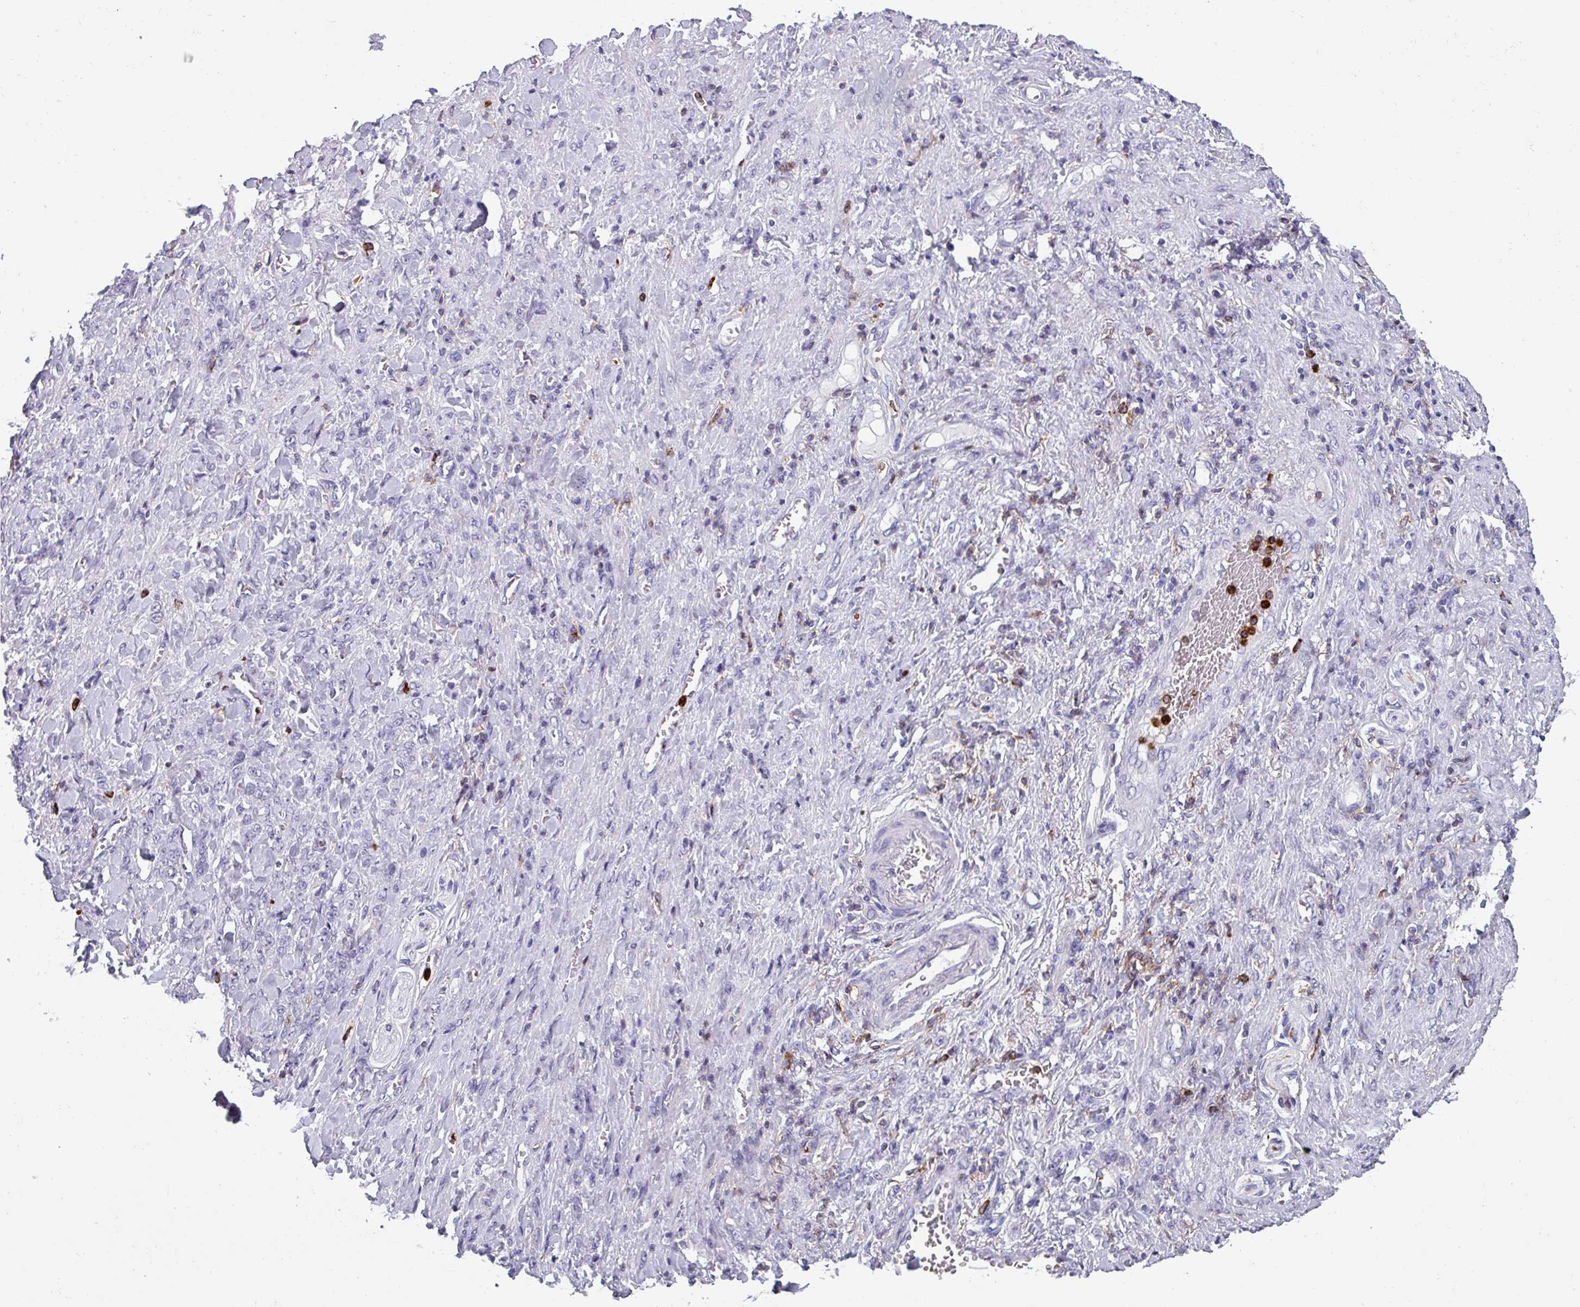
{"staining": {"intensity": "negative", "quantity": "none", "location": "none"}, "tissue": "stomach cancer", "cell_type": "Tumor cells", "image_type": "cancer", "snomed": [{"axis": "morphology", "description": "Normal tissue, NOS"}, {"axis": "morphology", "description": "Adenocarcinoma, NOS"}, {"axis": "topography", "description": "Stomach"}], "caption": "This image is of adenocarcinoma (stomach) stained with immunohistochemistry (IHC) to label a protein in brown with the nuclei are counter-stained blue. There is no positivity in tumor cells.", "gene": "EXOSC5", "patient": {"sex": "male", "age": 82}}